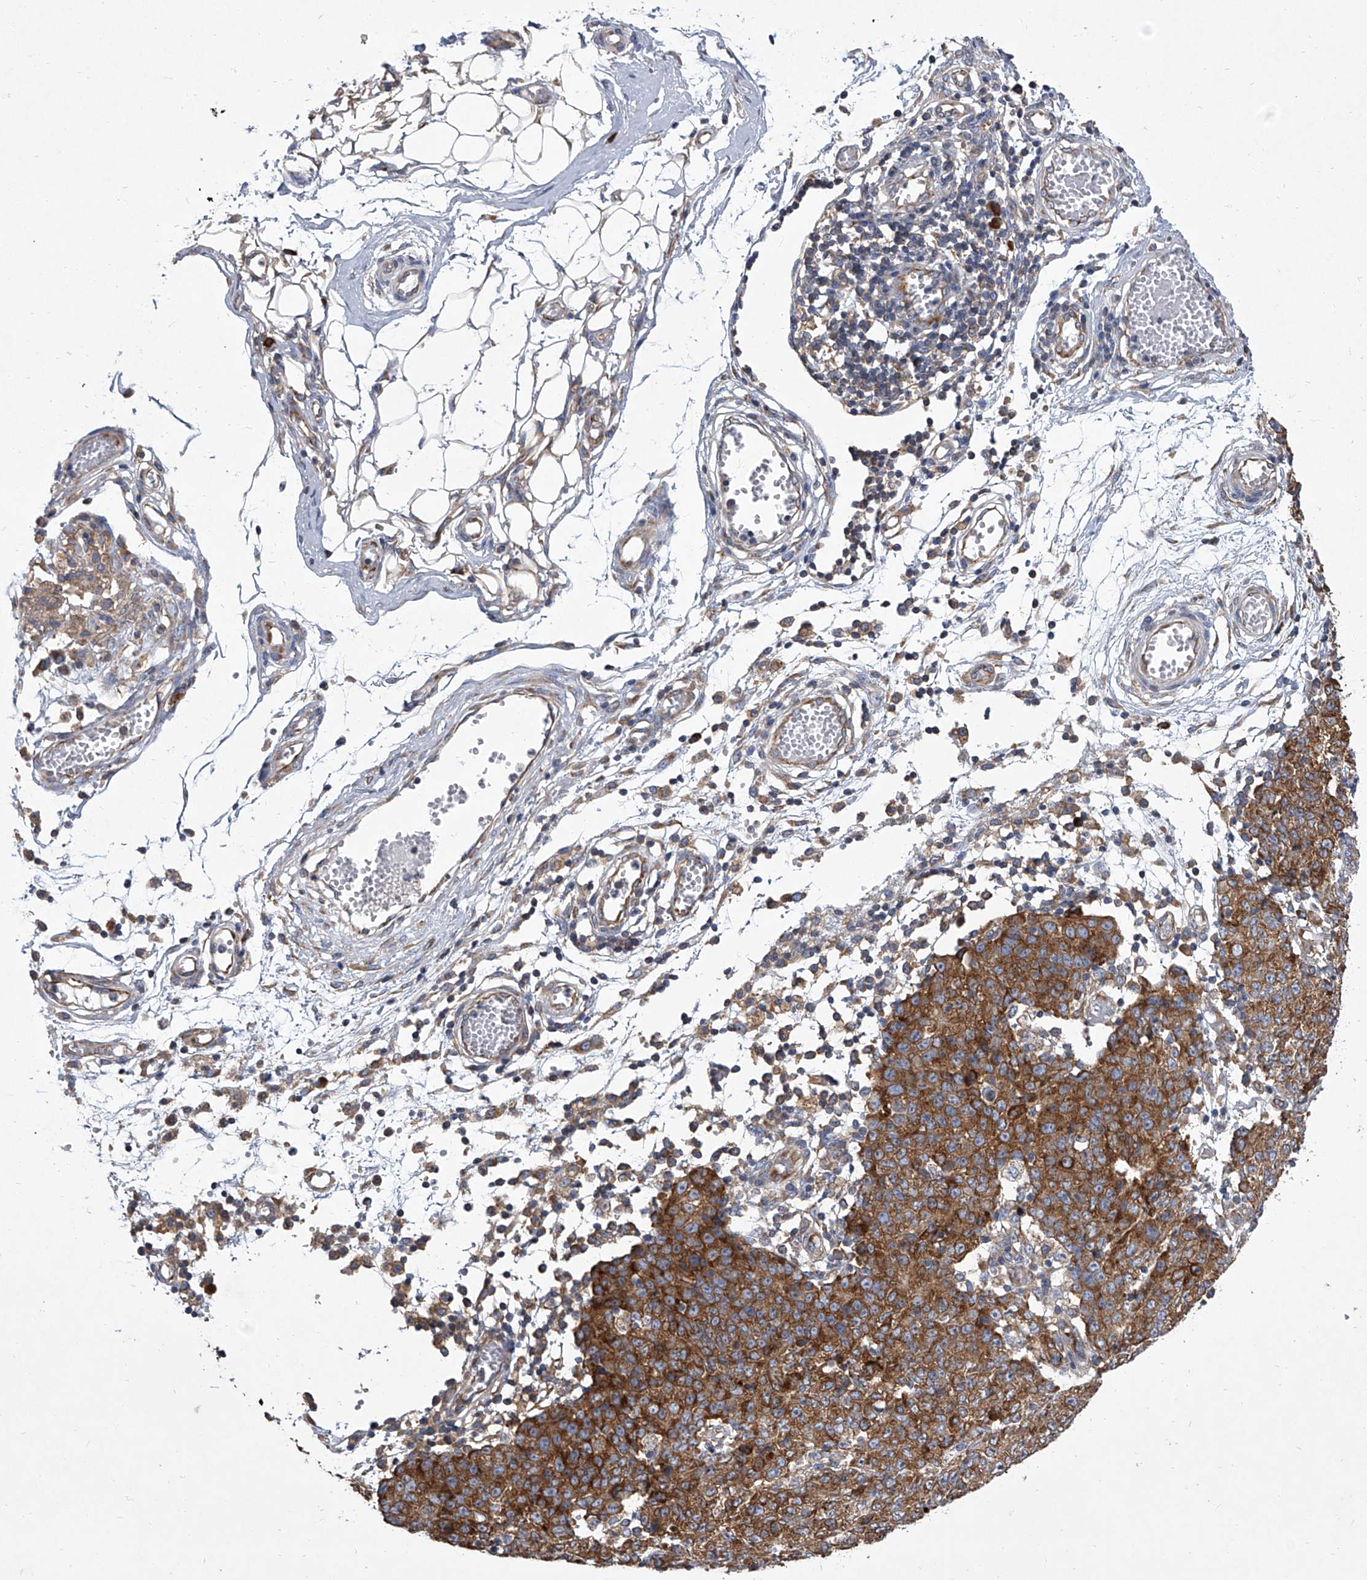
{"staining": {"intensity": "moderate", "quantity": ">75%", "location": "cytoplasmic/membranous"}, "tissue": "ovarian cancer", "cell_type": "Tumor cells", "image_type": "cancer", "snomed": [{"axis": "morphology", "description": "Carcinoma, endometroid"}, {"axis": "topography", "description": "Ovary"}], "caption": "Protein expression analysis of human ovarian cancer reveals moderate cytoplasmic/membranous staining in about >75% of tumor cells.", "gene": "EIF2S2", "patient": {"sex": "female", "age": 42}}